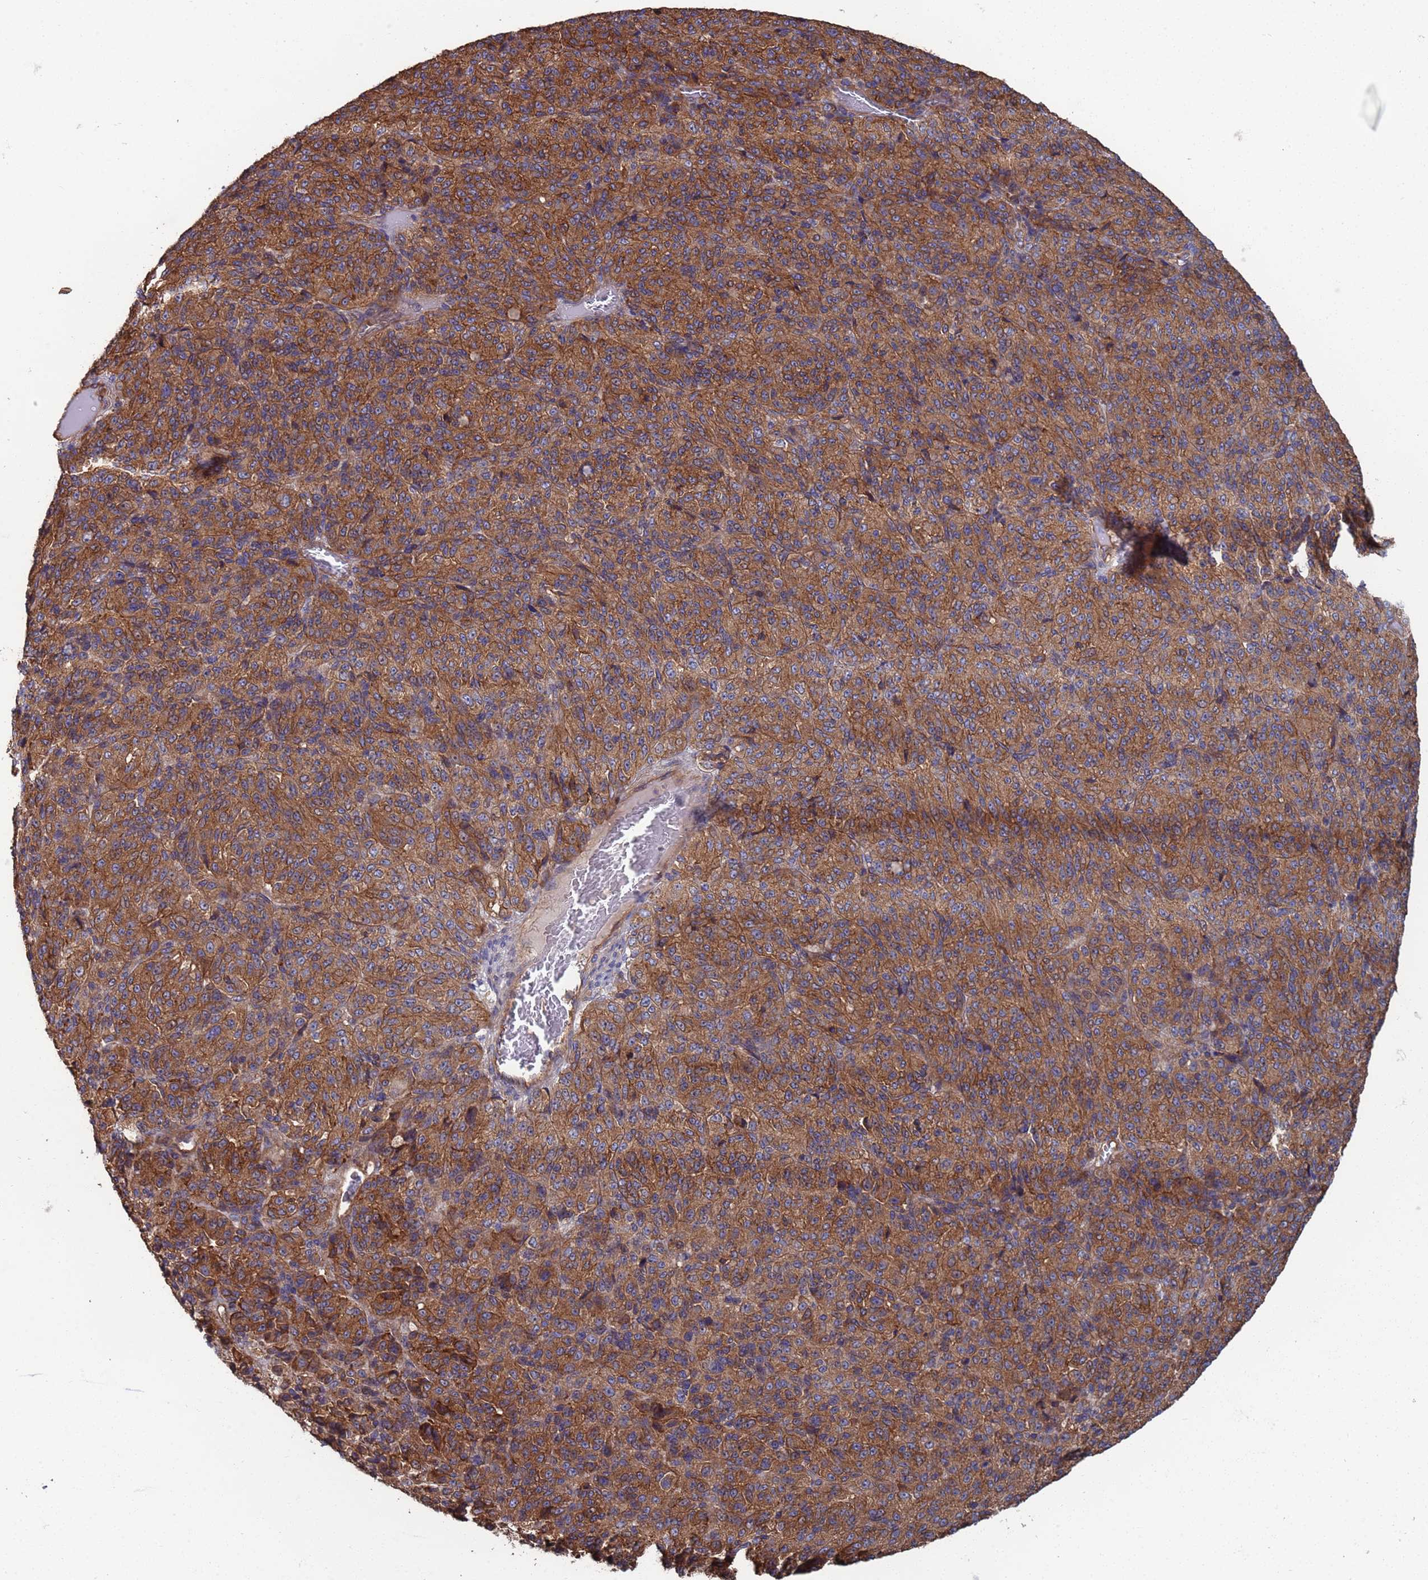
{"staining": {"intensity": "moderate", "quantity": ">75%", "location": "cytoplasmic/membranous"}, "tissue": "melanoma", "cell_type": "Tumor cells", "image_type": "cancer", "snomed": [{"axis": "morphology", "description": "Malignant melanoma, Metastatic site"}, {"axis": "topography", "description": "Brain"}], "caption": "Immunohistochemistry histopathology image of neoplastic tissue: malignant melanoma (metastatic site) stained using immunohistochemistry (IHC) shows medium levels of moderate protein expression localized specifically in the cytoplasmic/membranous of tumor cells, appearing as a cytoplasmic/membranous brown color.", "gene": "NDUFAF6", "patient": {"sex": "female", "age": 56}}